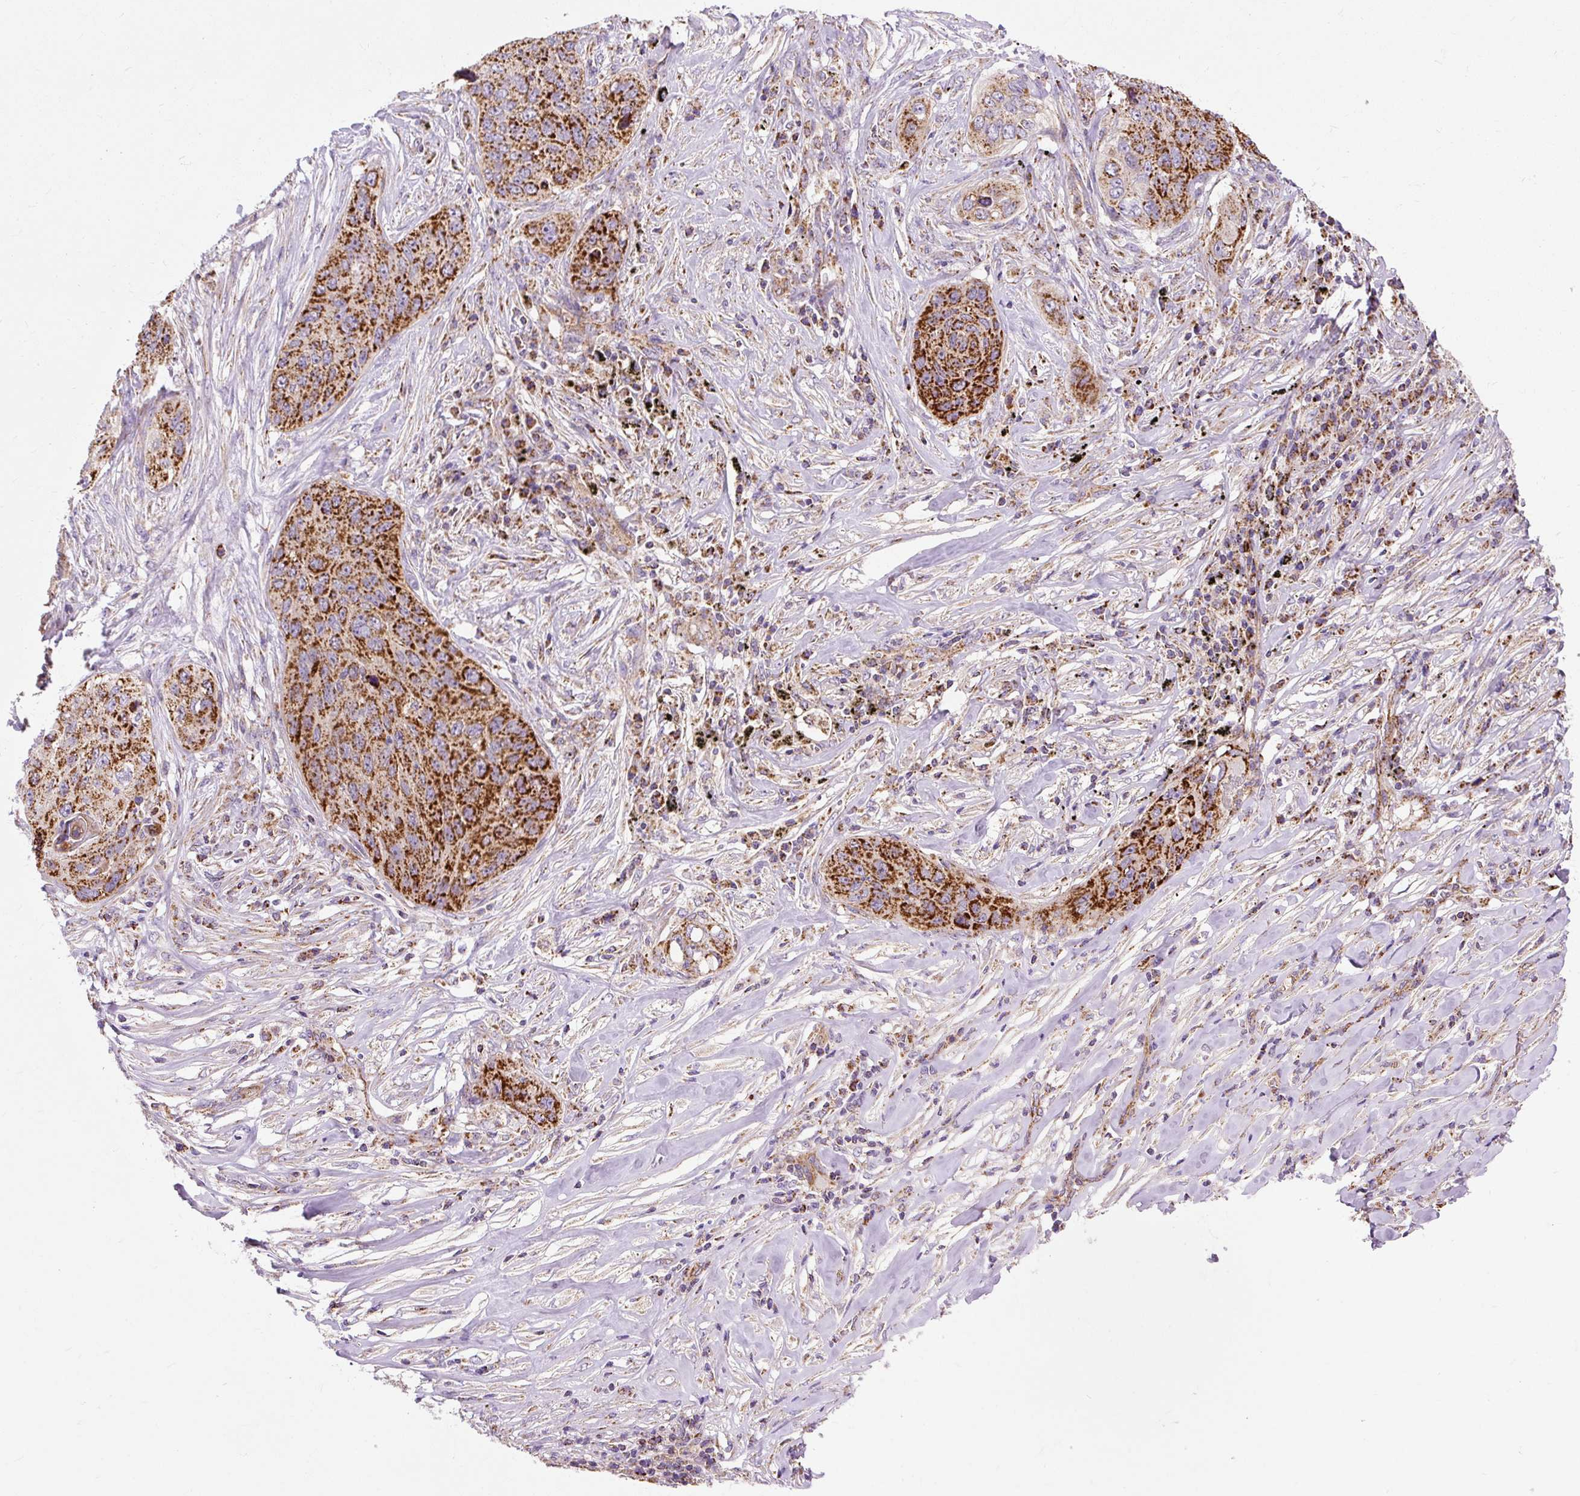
{"staining": {"intensity": "strong", "quantity": ">75%", "location": "cytoplasmic/membranous"}, "tissue": "lung cancer", "cell_type": "Tumor cells", "image_type": "cancer", "snomed": [{"axis": "morphology", "description": "Squamous cell carcinoma, NOS"}, {"axis": "topography", "description": "Lung"}], "caption": "Protein staining of squamous cell carcinoma (lung) tissue displays strong cytoplasmic/membranous expression in about >75% of tumor cells.", "gene": "CEP290", "patient": {"sex": "female", "age": 63}}